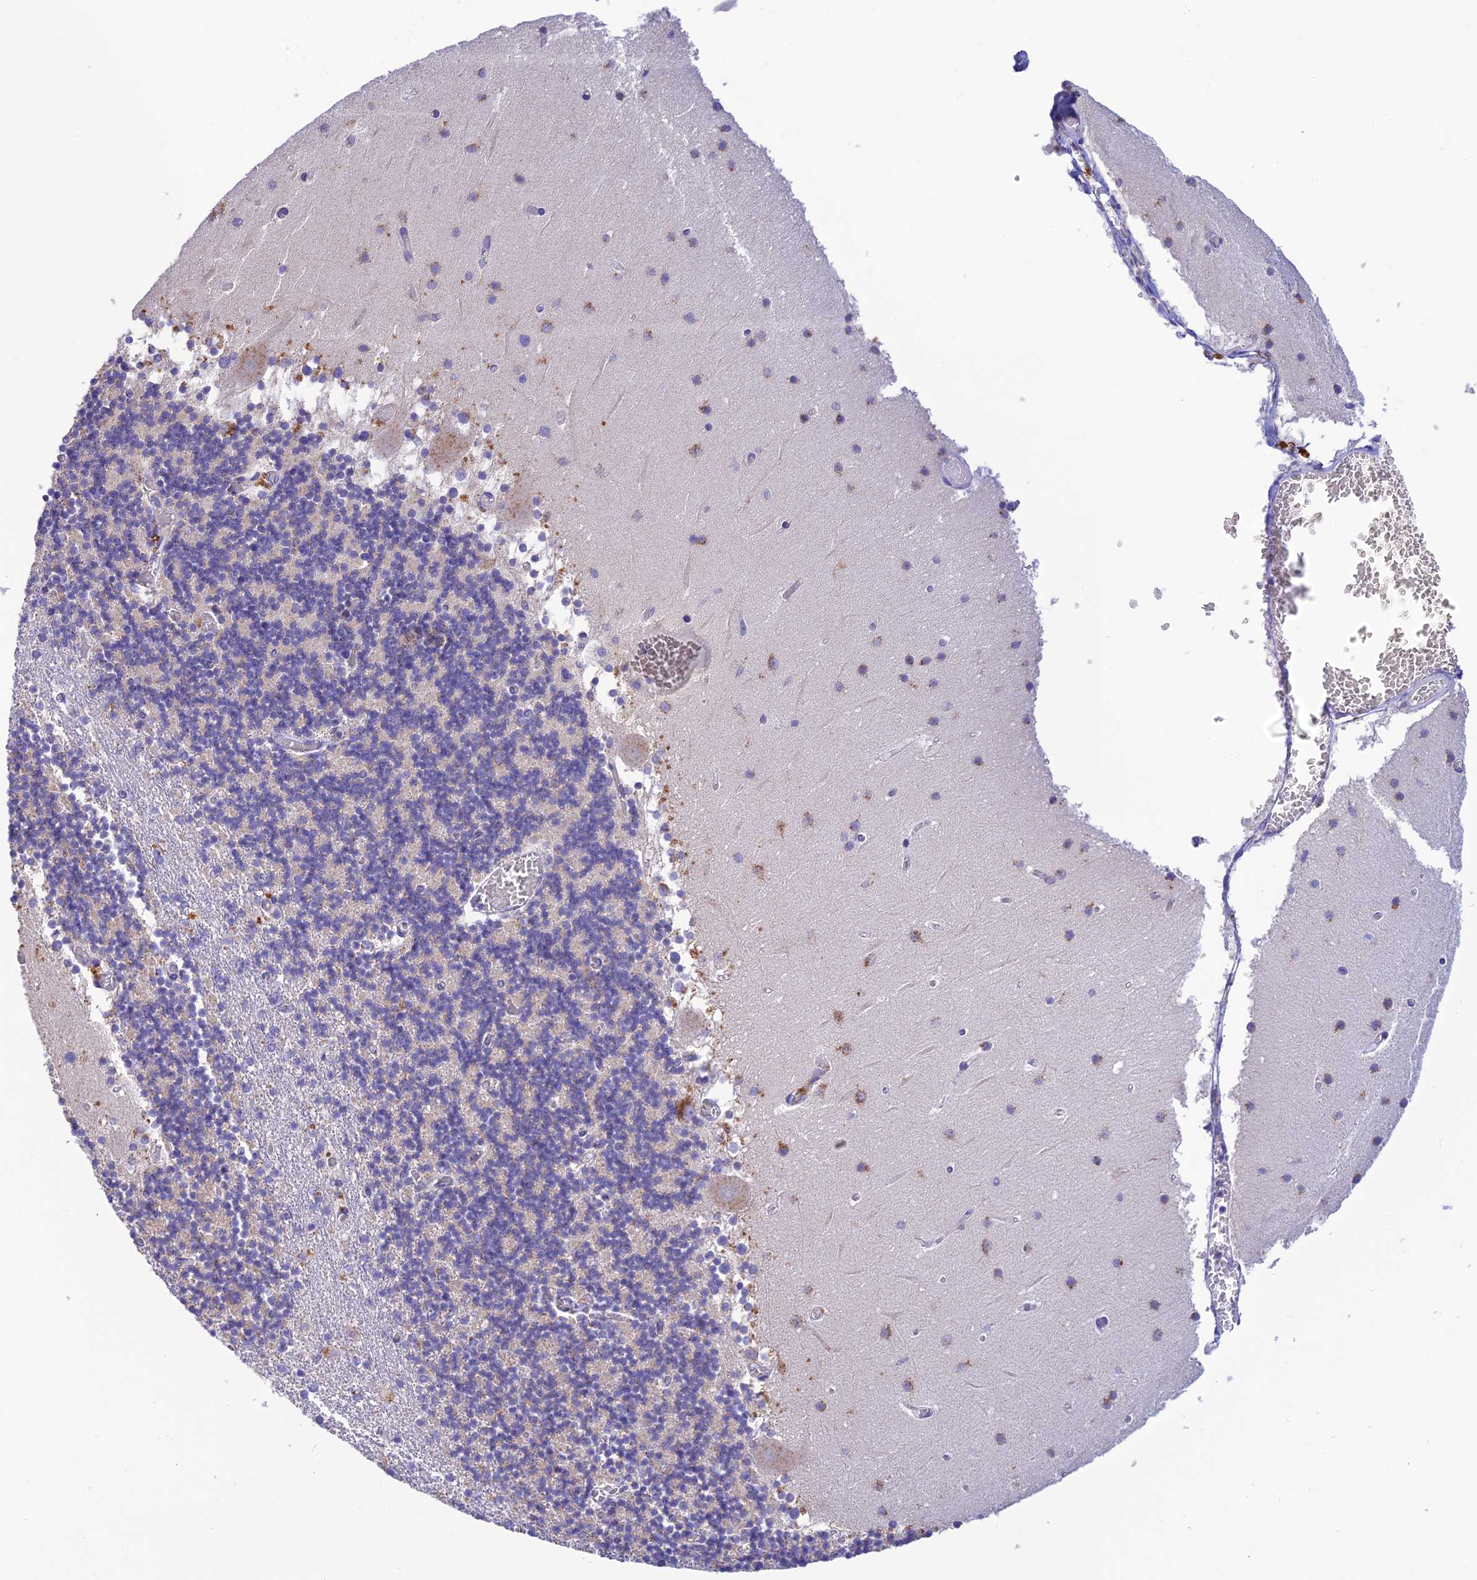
{"staining": {"intensity": "negative", "quantity": "none", "location": "none"}, "tissue": "cerebellum", "cell_type": "Cells in granular layer", "image_type": "normal", "snomed": [{"axis": "morphology", "description": "Normal tissue, NOS"}, {"axis": "topography", "description": "Cerebellum"}], "caption": "This is an IHC photomicrograph of benign human cerebellum. There is no expression in cells in granular layer.", "gene": "ENSG00000255439", "patient": {"sex": "female", "age": 28}}